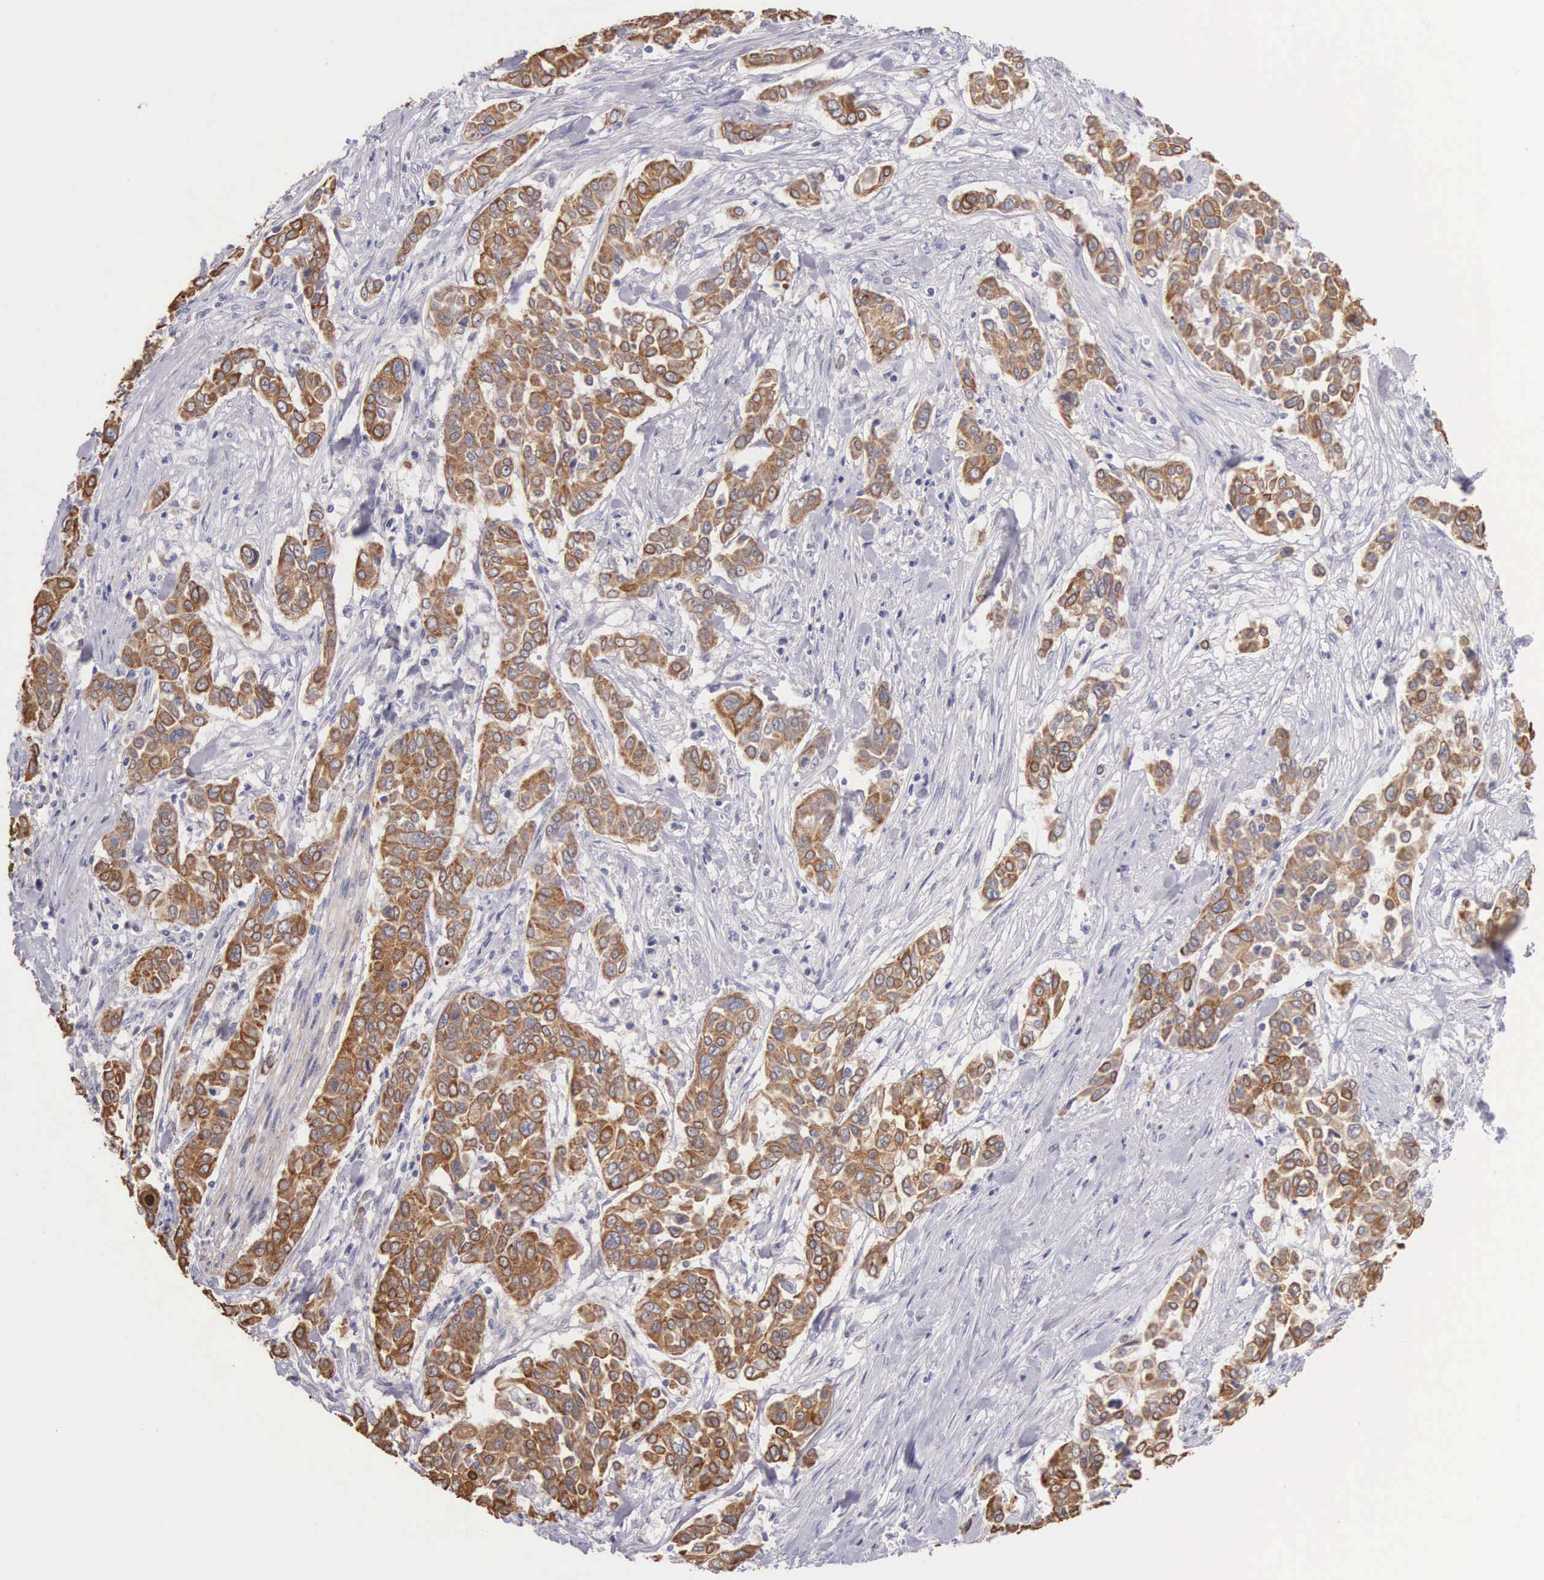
{"staining": {"intensity": "moderate", "quantity": ">75%", "location": "cytoplasmic/membranous"}, "tissue": "pancreatic cancer", "cell_type": "Tumor cells", "image_type": "cancer", "snomed": [{"axis": "morphology", "description": "Adenocarcinoma, NOS"}, {"axis": "topography", "description": "Pancreas"}], "caption": "Immunohistochemical staining of human pancreatic adenocarcinoma shows moderate cytoplasmic/membranous protein expression in approximately >75% of tumor cells.", "gene": "PIR", "patient": {"sex": "female", "age": 52}}